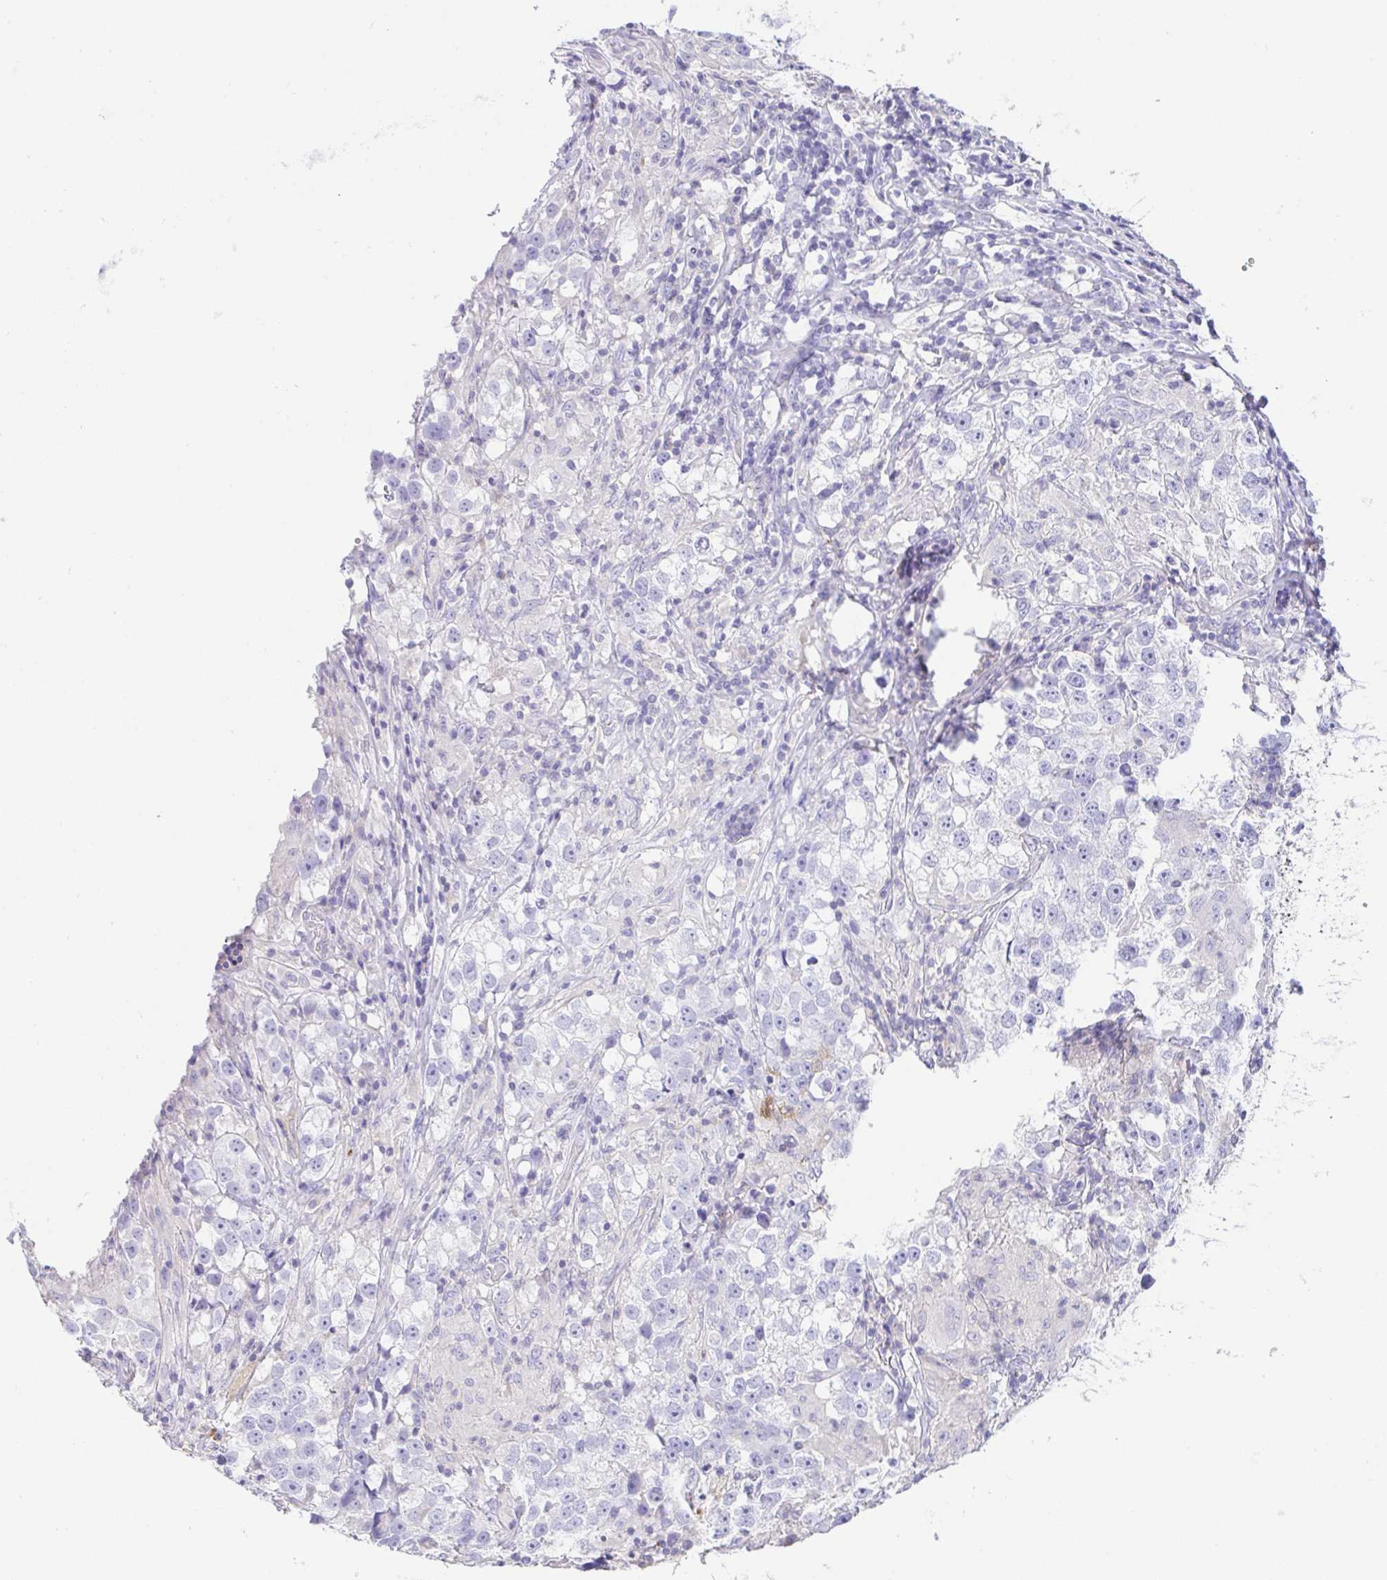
{"staining": {"intensity": "negative", "quantity": "none", "location": "none"}, "tissue": "testis cancer", "cell_type": "Tumor cells", "image_type": "cancer", "snomed": [{"axis": "morphology", "description": "Seminoma, NOS"}, {"axis": "topography", "description": "Testis"}], "caption": "IHC micrograph of testis seminoma stained for a protein (brown), which displays no expression in tumor cells.", "gene": "ARPP21", "patient": {"sex": "male", "age": 46}}